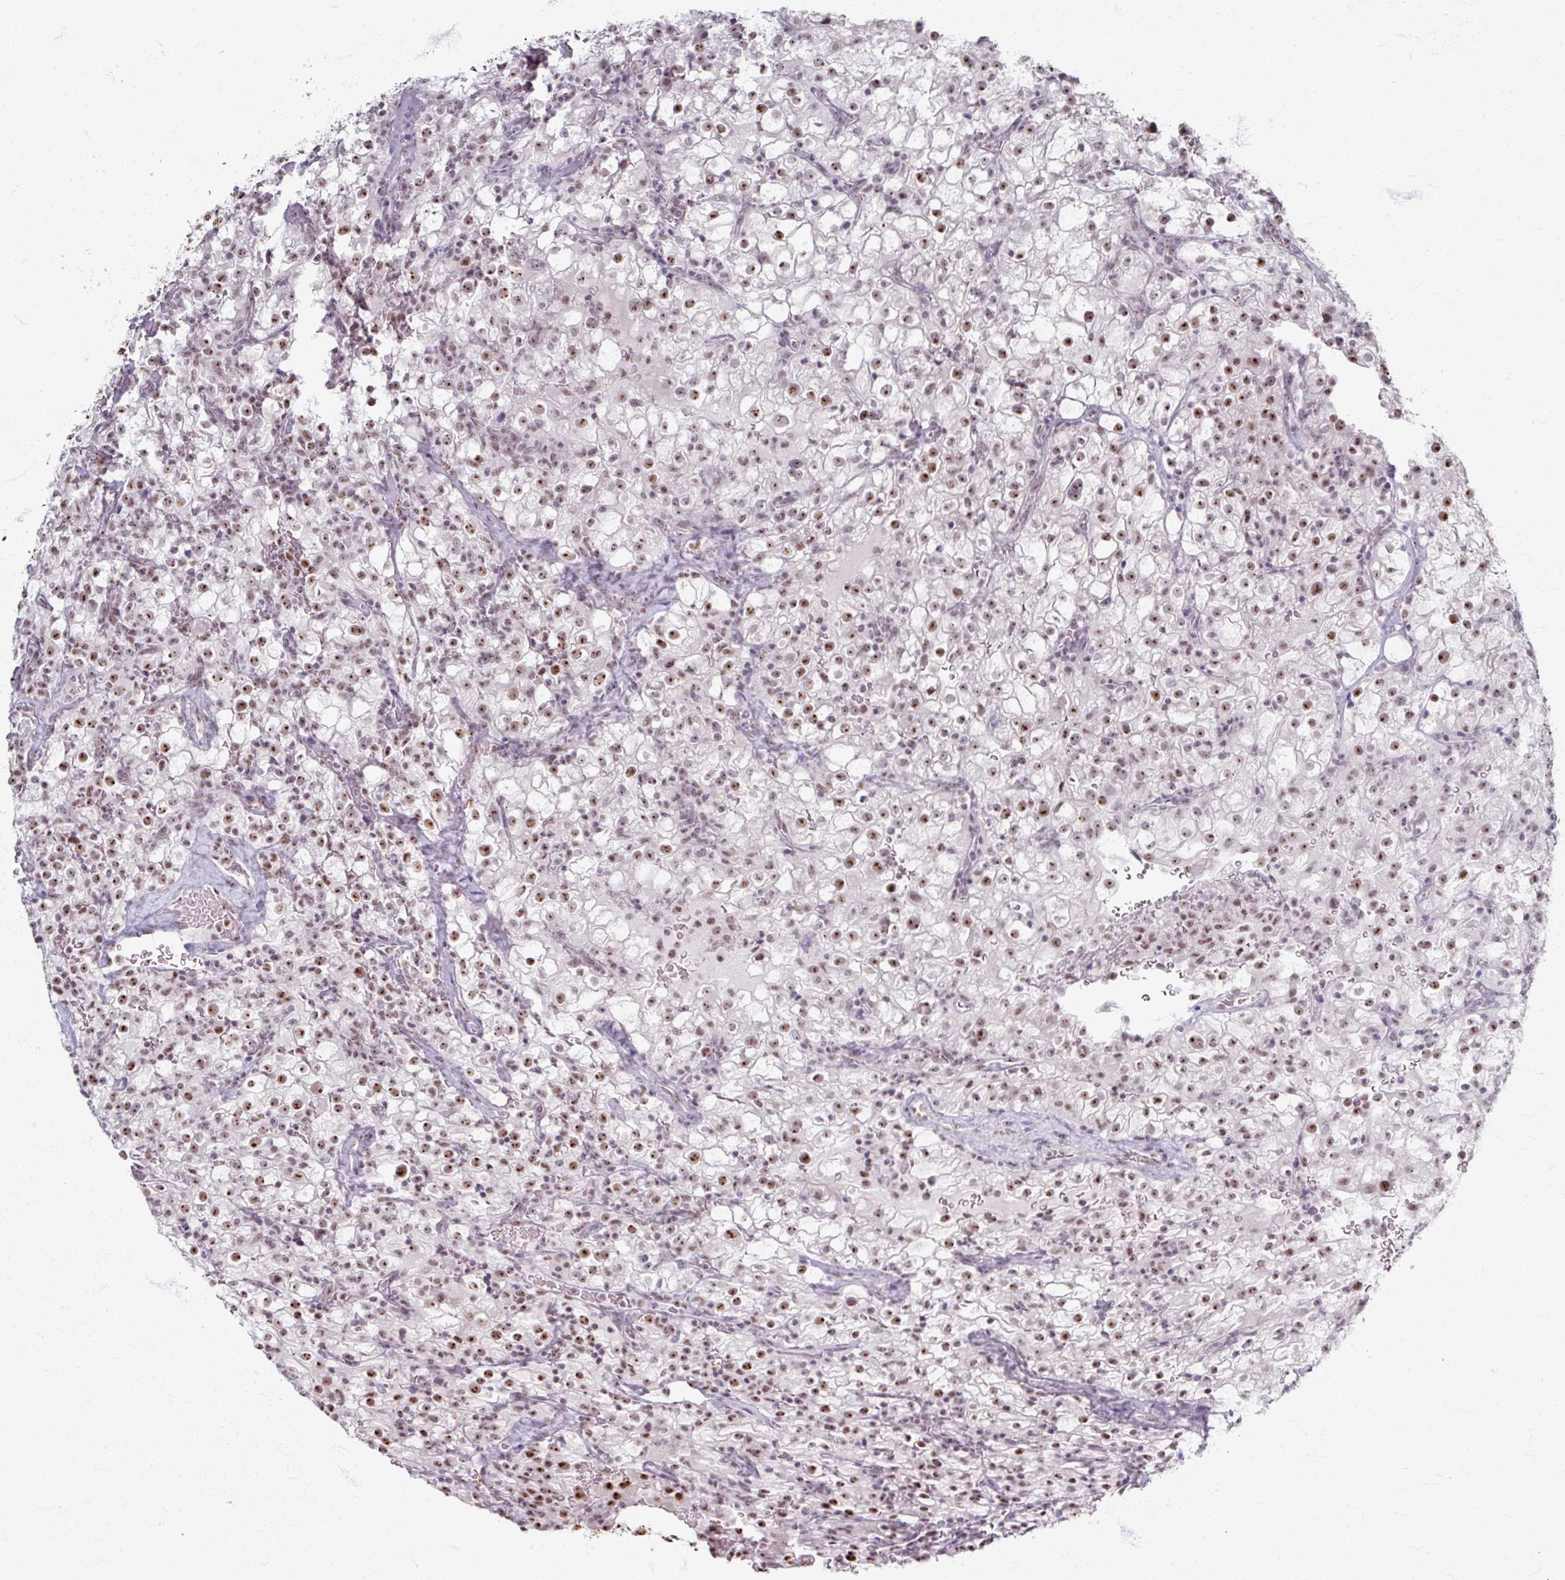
{"staining": {"intensity": "moderate", "quantity": ">75%", "location": "nuclear"}, "tissue": "renal cancer", "cell_type": "Tumor cells", "image_type": "cancer", "snomed": [{"axis": "morphology", "description": "Adenocarcinoma, NOS"}, {"axis": "topography", "description": "Kidney"}], "caption": "Protein analysis of adenocarcinoma (renal) tissue exhibits moderate nuclear expression in about >75% of tumor cells. The staining was performed using DAB to visualize the protein expression in brown, while the nuclei were stained in blue with hematoxylin (Magnification: 20x).", "gene": "ADAR", "patient": {"sex": "female", "age": 74}}